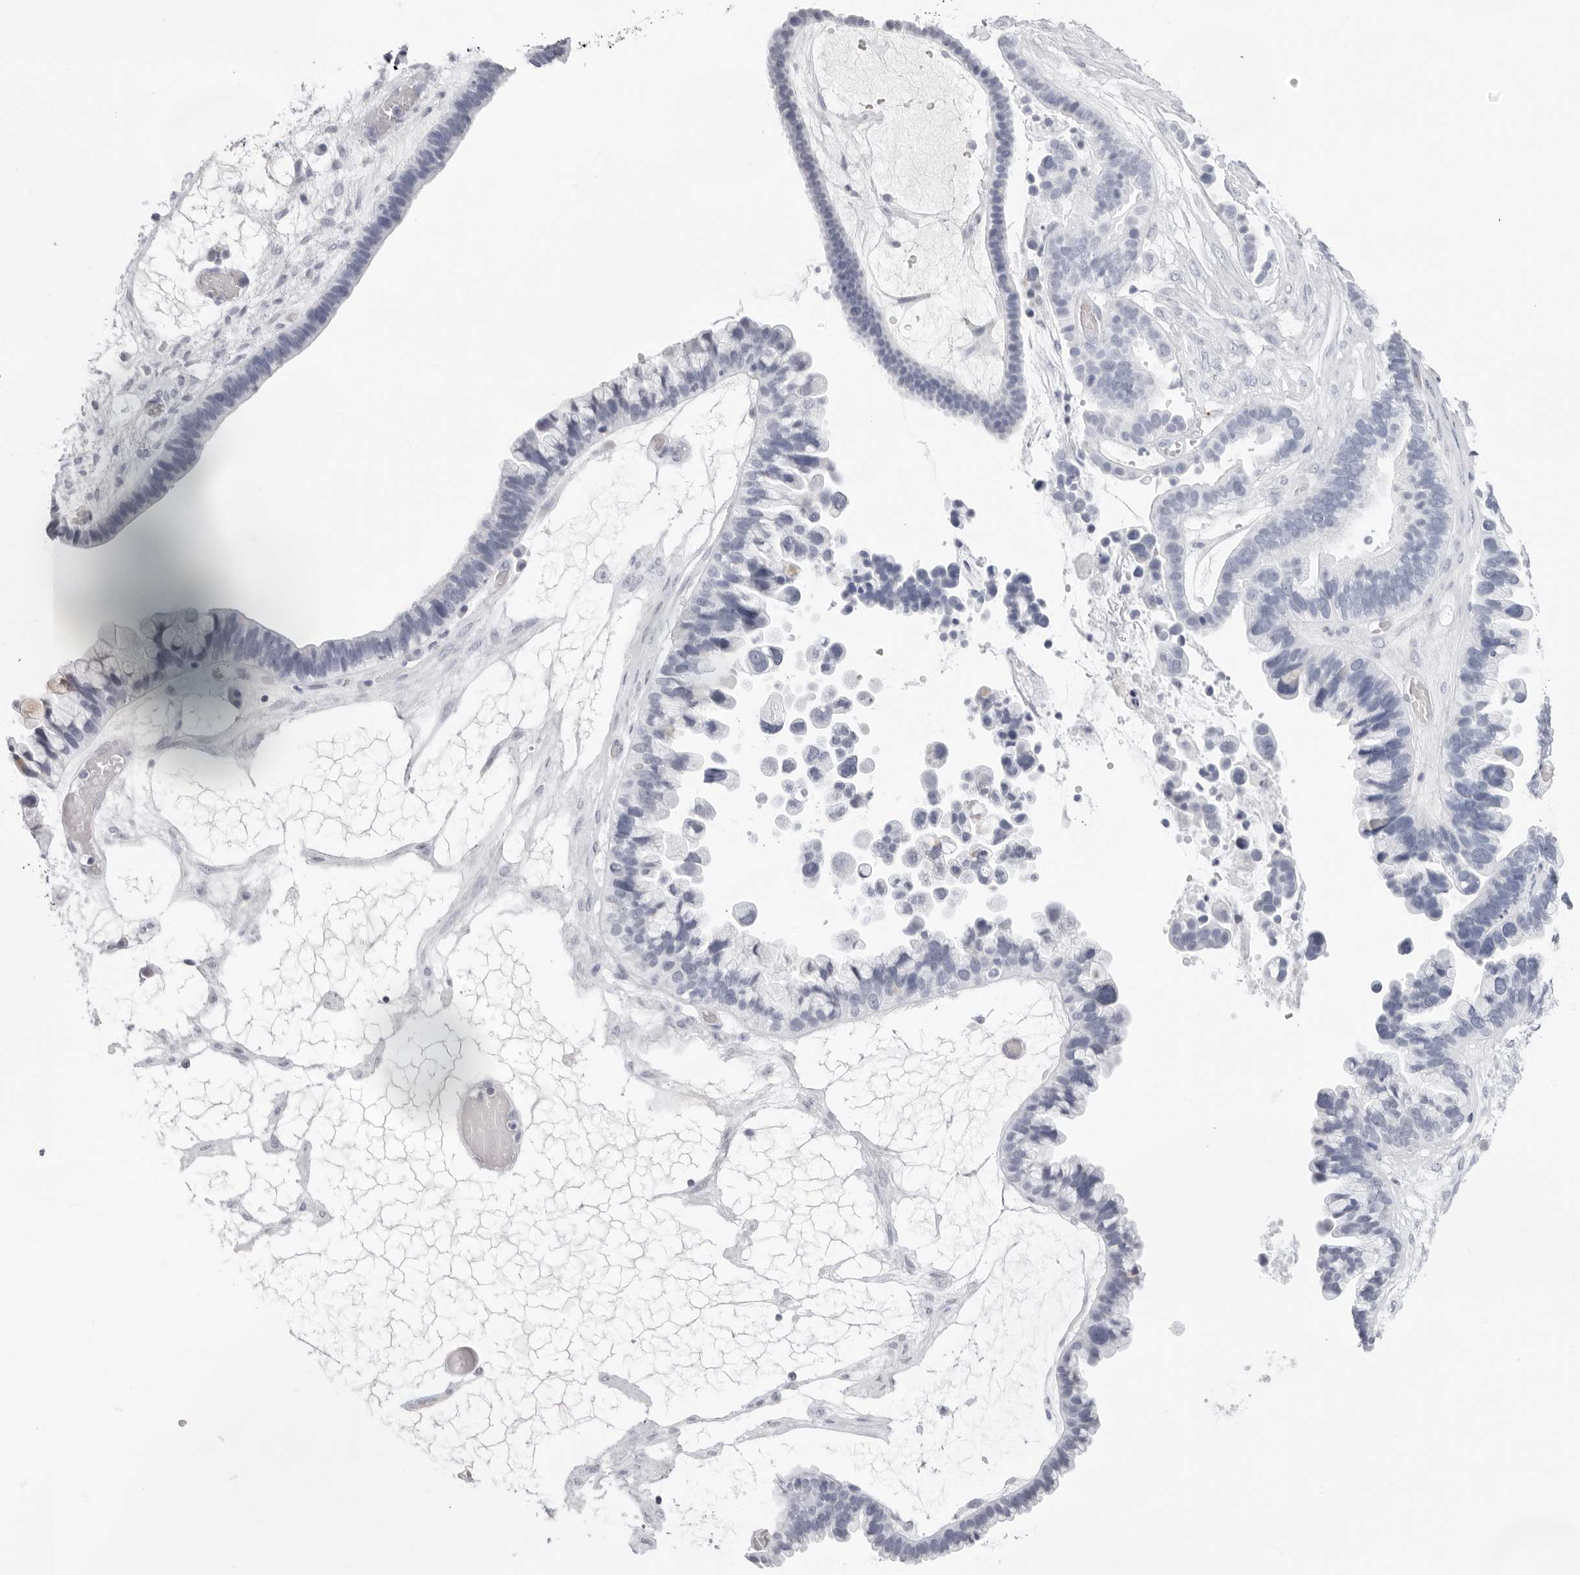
{"staining": {"intensity": "negative", "quantity": "none", "location": "none"}, "tissue": "ovarian cancer", "cell_type": "Tumor cells", "image_type": "cancer", "snomed": [{"axis": "morphology", "description": "Cystadenocarcinoma, serous, NOS"}, {"axis": "topography", "description": "Ovary"}], "caption": "The image demonstrates no staining of tumor cells in ovarian cancer.", "gene": "CST5", "patient": {"sex": "female", "age": 56}}